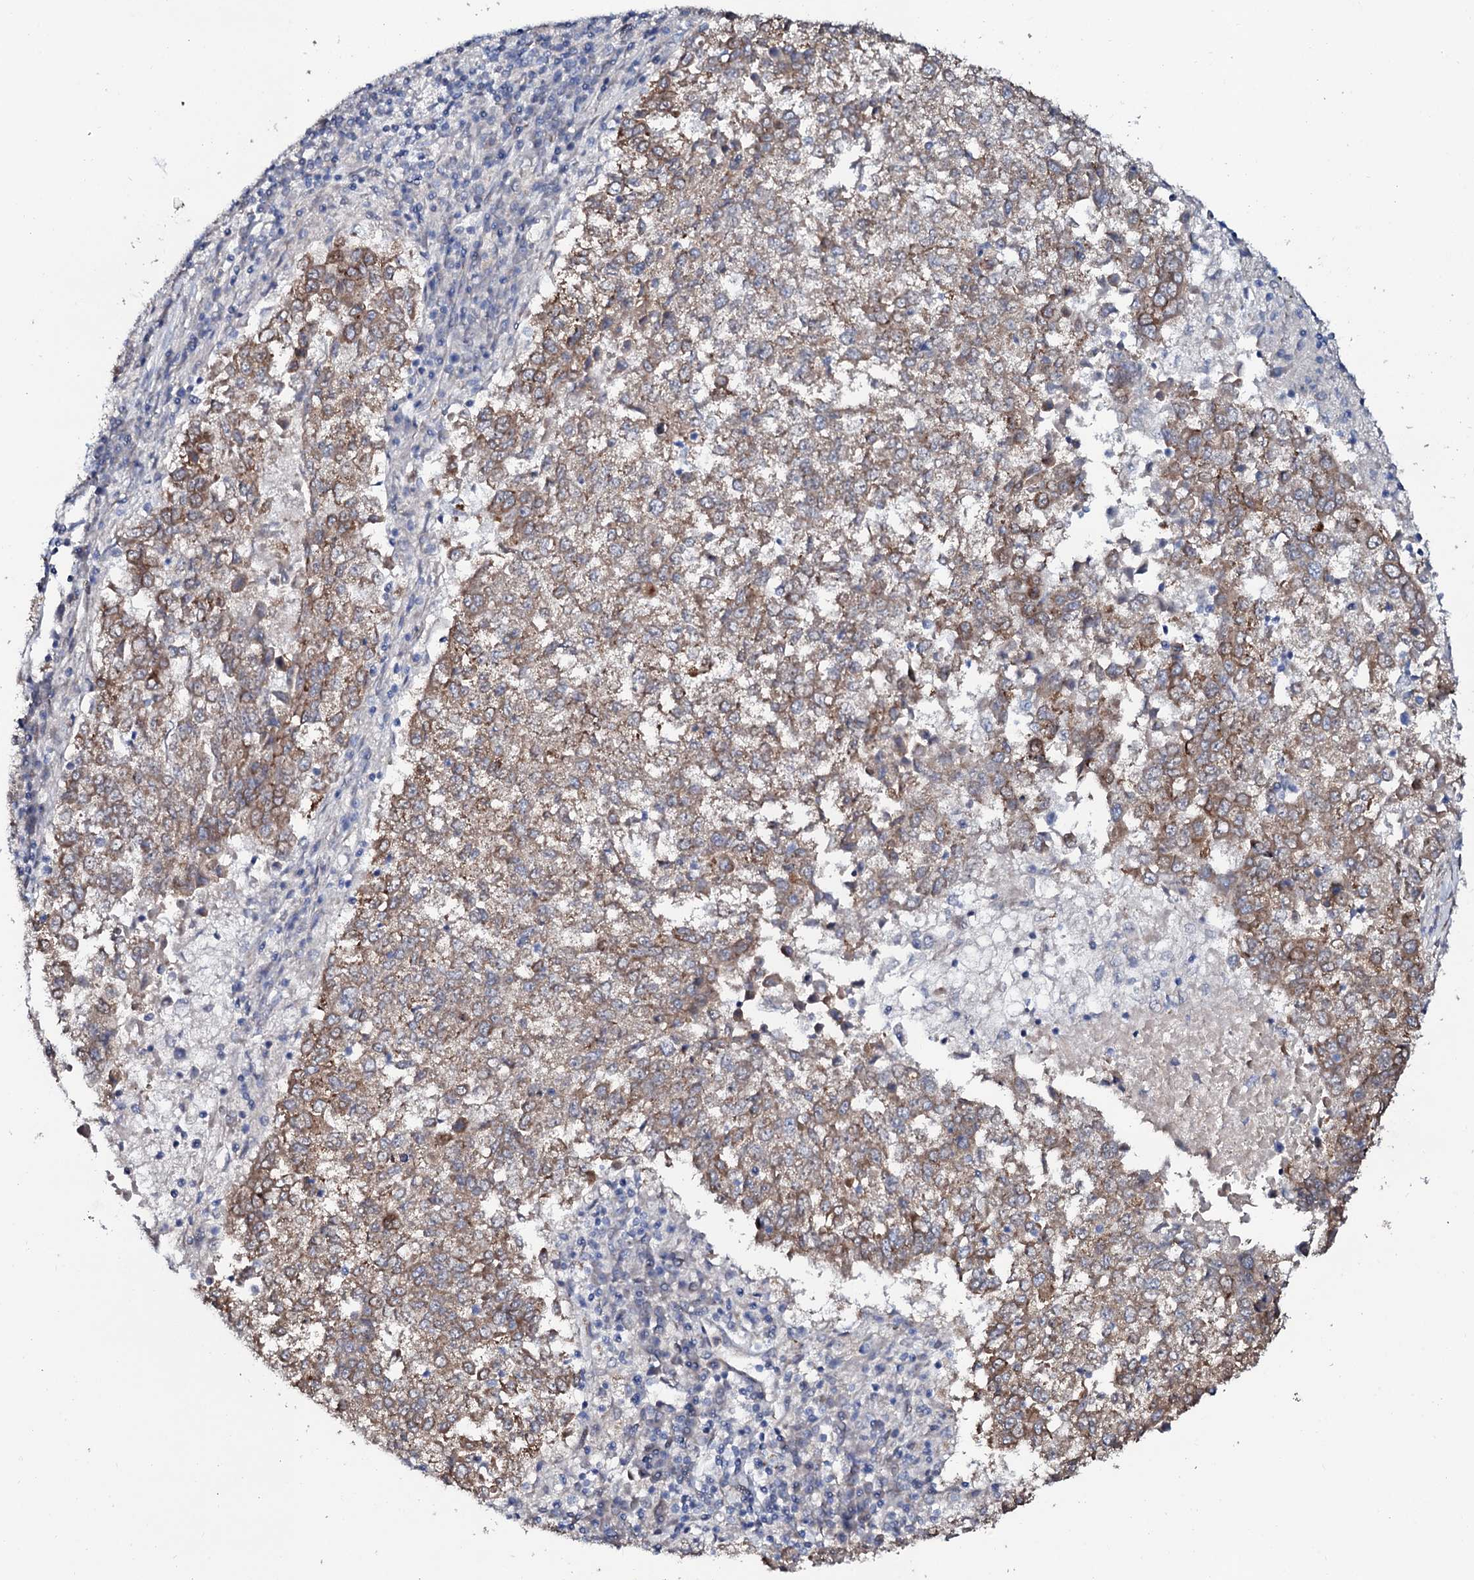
{"staining": {"intensity": "moderate", "quantity": ">75%", "location": "cytoplasmic/membranous"}, "tissue": "lung cancer", "cell_type": "Tumor cells", "image_type": "cancer", "snomed": [{"axis": "morphology", "description": "Squamous cell carcinoma, NOS"}, {"axis": "topography", "description": "Lung"}], "caption": "Tumor cells exhibit medium levels of moderate cytoplasmic/membranous expression in about >75% of cells in human lung cancer (squamous cell carcinoma).", "gene": "PPP1R3D", "patient": {"sex": "male", "age": 73}}